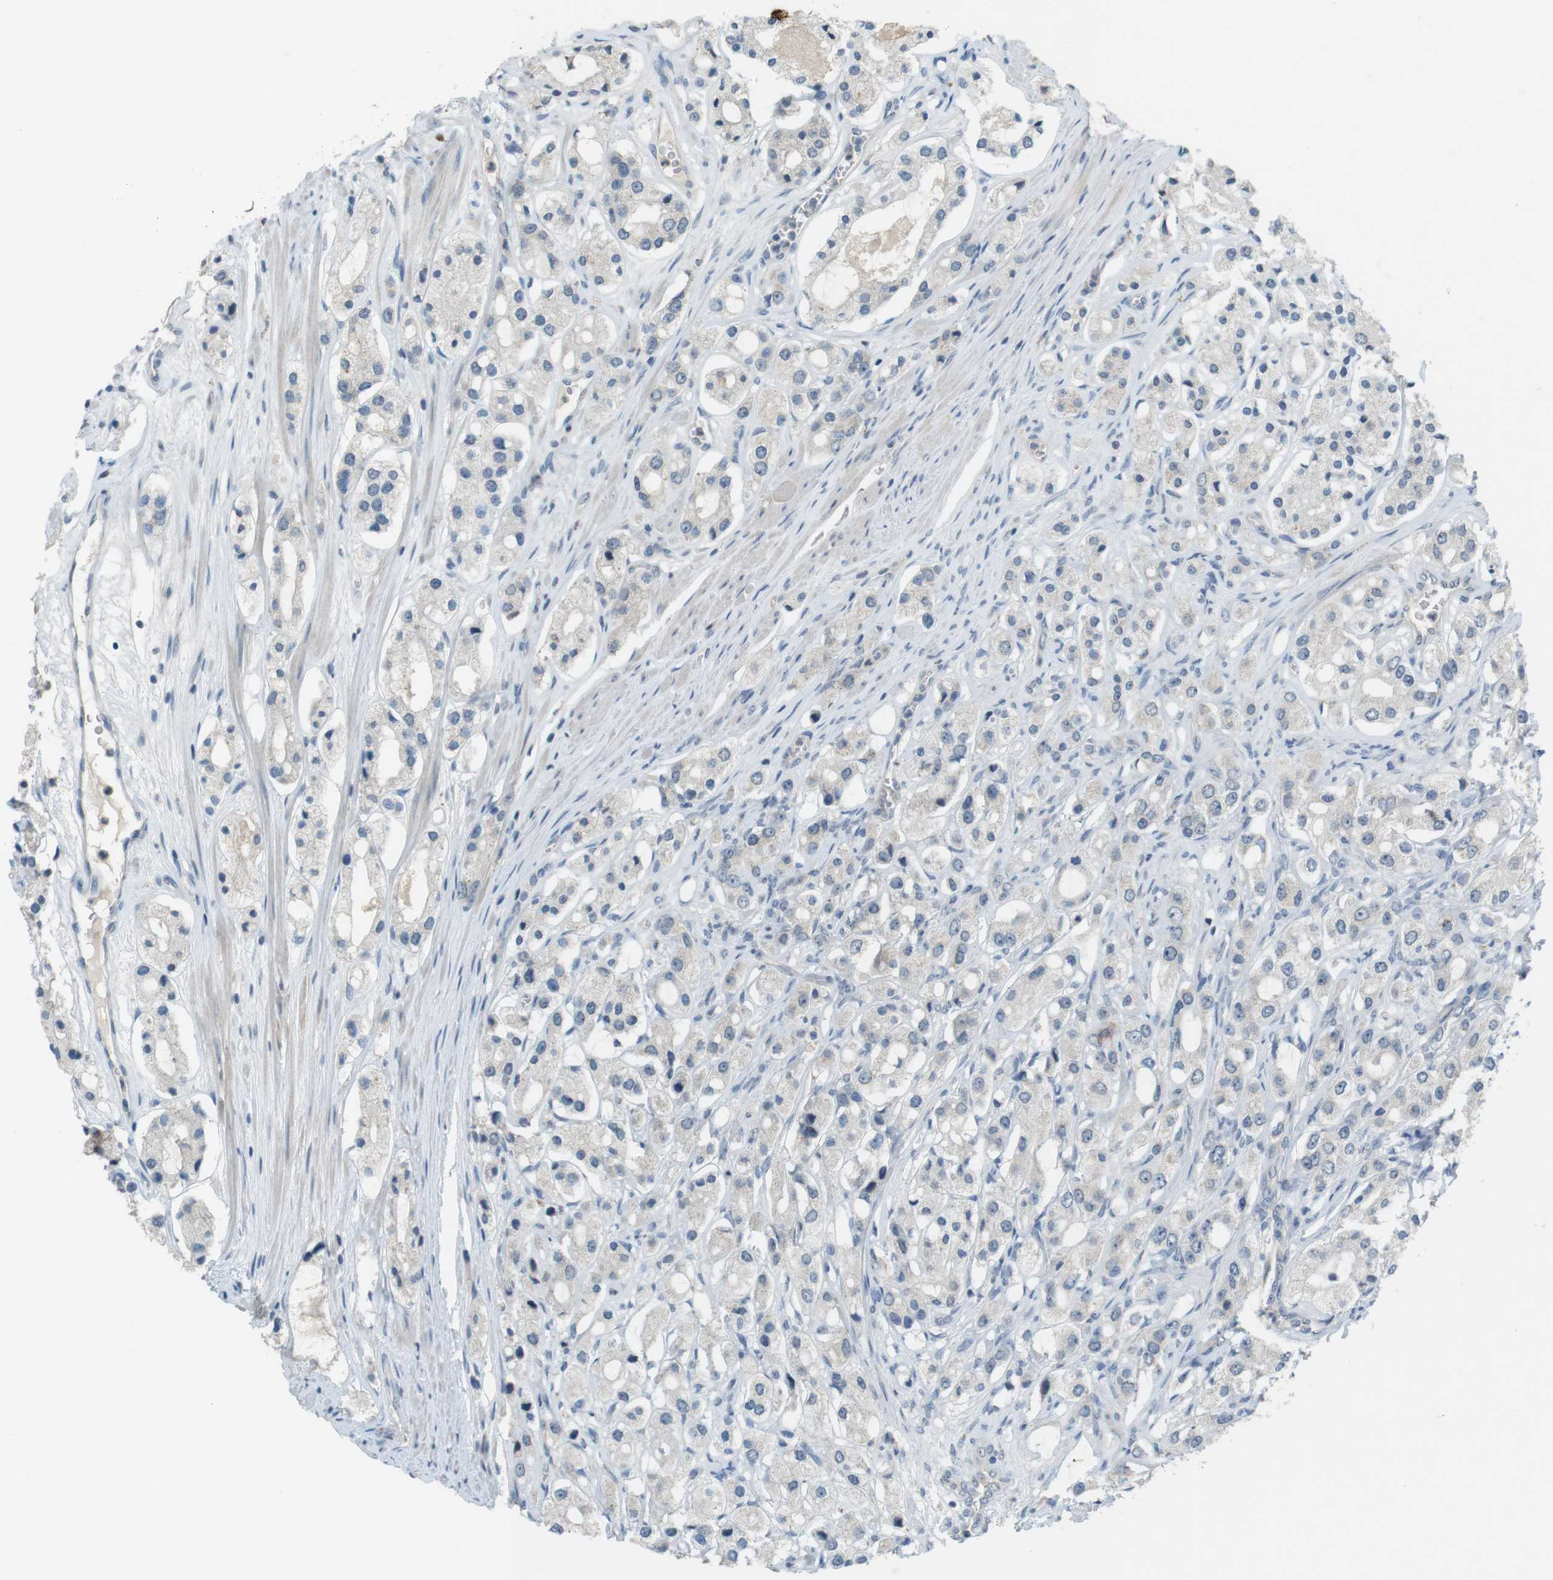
{"staining": {"intensity": "weak", "quantity": "<25%", "location": "cytoplasmic/membranous"}, "tissue": "prostate cancer", "cell_type": "Tumor cells", "image_type": "cancer", "snomed": [{"axis": "morphology", "description": "Adenocarcinoma, High grade"}, {"axis": "topography", "description": "Prostate"}], "caption": "Immunohistochemistry micrograph of human prostate cancer stained for a protein (brown), which shows no expression in tumor cells.", "gene": "MUC5B", "patient": {"sex": "male", "age": 65}}